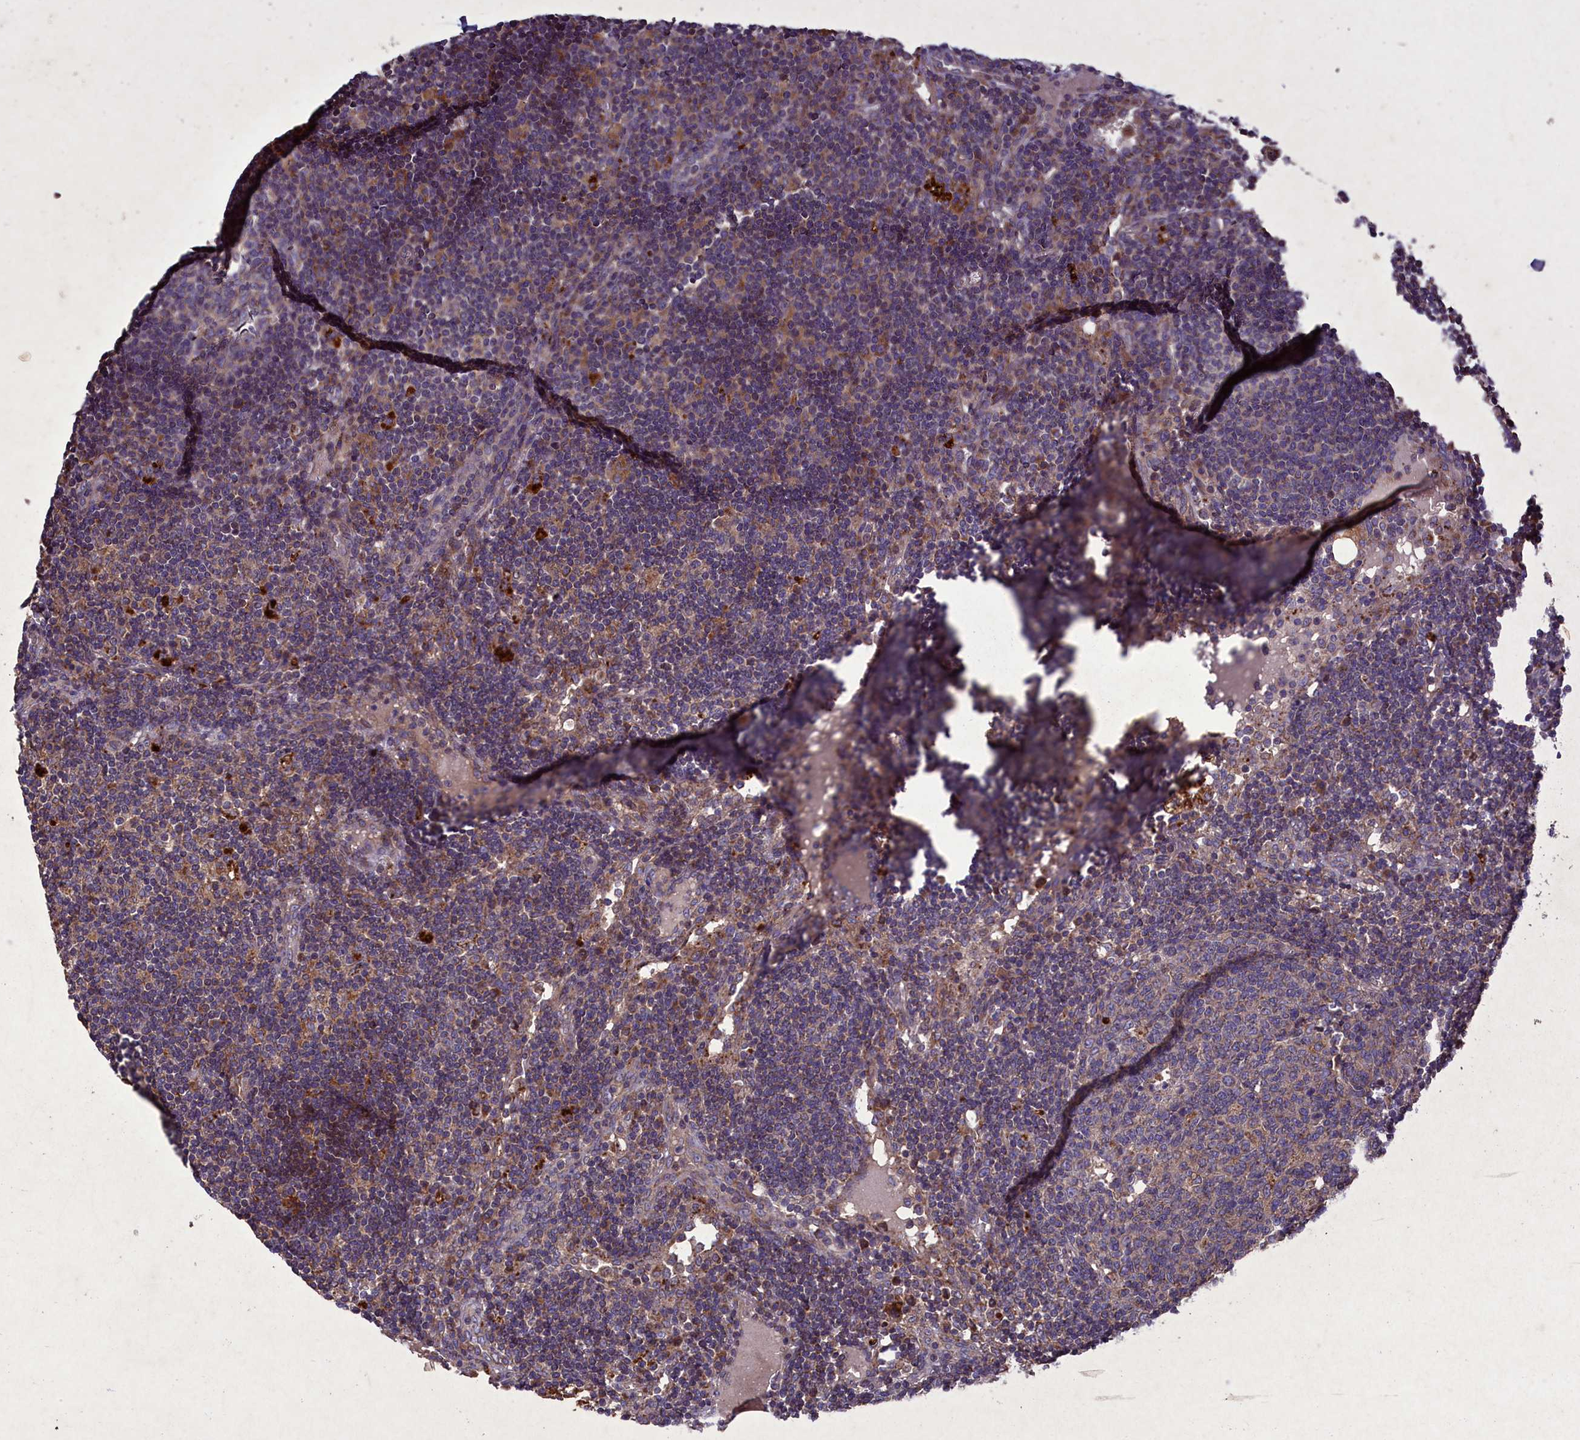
{"staining": {"intensity": "moderate", "quantity": "<25%", "location": "cytoplasmic/membranous"}, "tissue": "lymph node", "cell_type": "Germinal center cells", "image_type": "normal", "snomed": [{"axis": "morphology", "description": "Normal tissue, NOS"}, {"axis": "topography", "description": "Lymph node"}], "caption": "IHC staining of unremarkable lymph node, which reveals low levels of moderate cytoplasmic/membranous staining in approximately <25% of germinal center cells indicating moderate cytoplasmic/membranous protein positivity. The staining was performed using DAB (3,3'-diaminobenzidine) (brown) for protein detection and nuclei were counterstained in hematoxylin (blue).", "gene": "CIAO2B", "patient": {"sex": "female", "age": 73}}